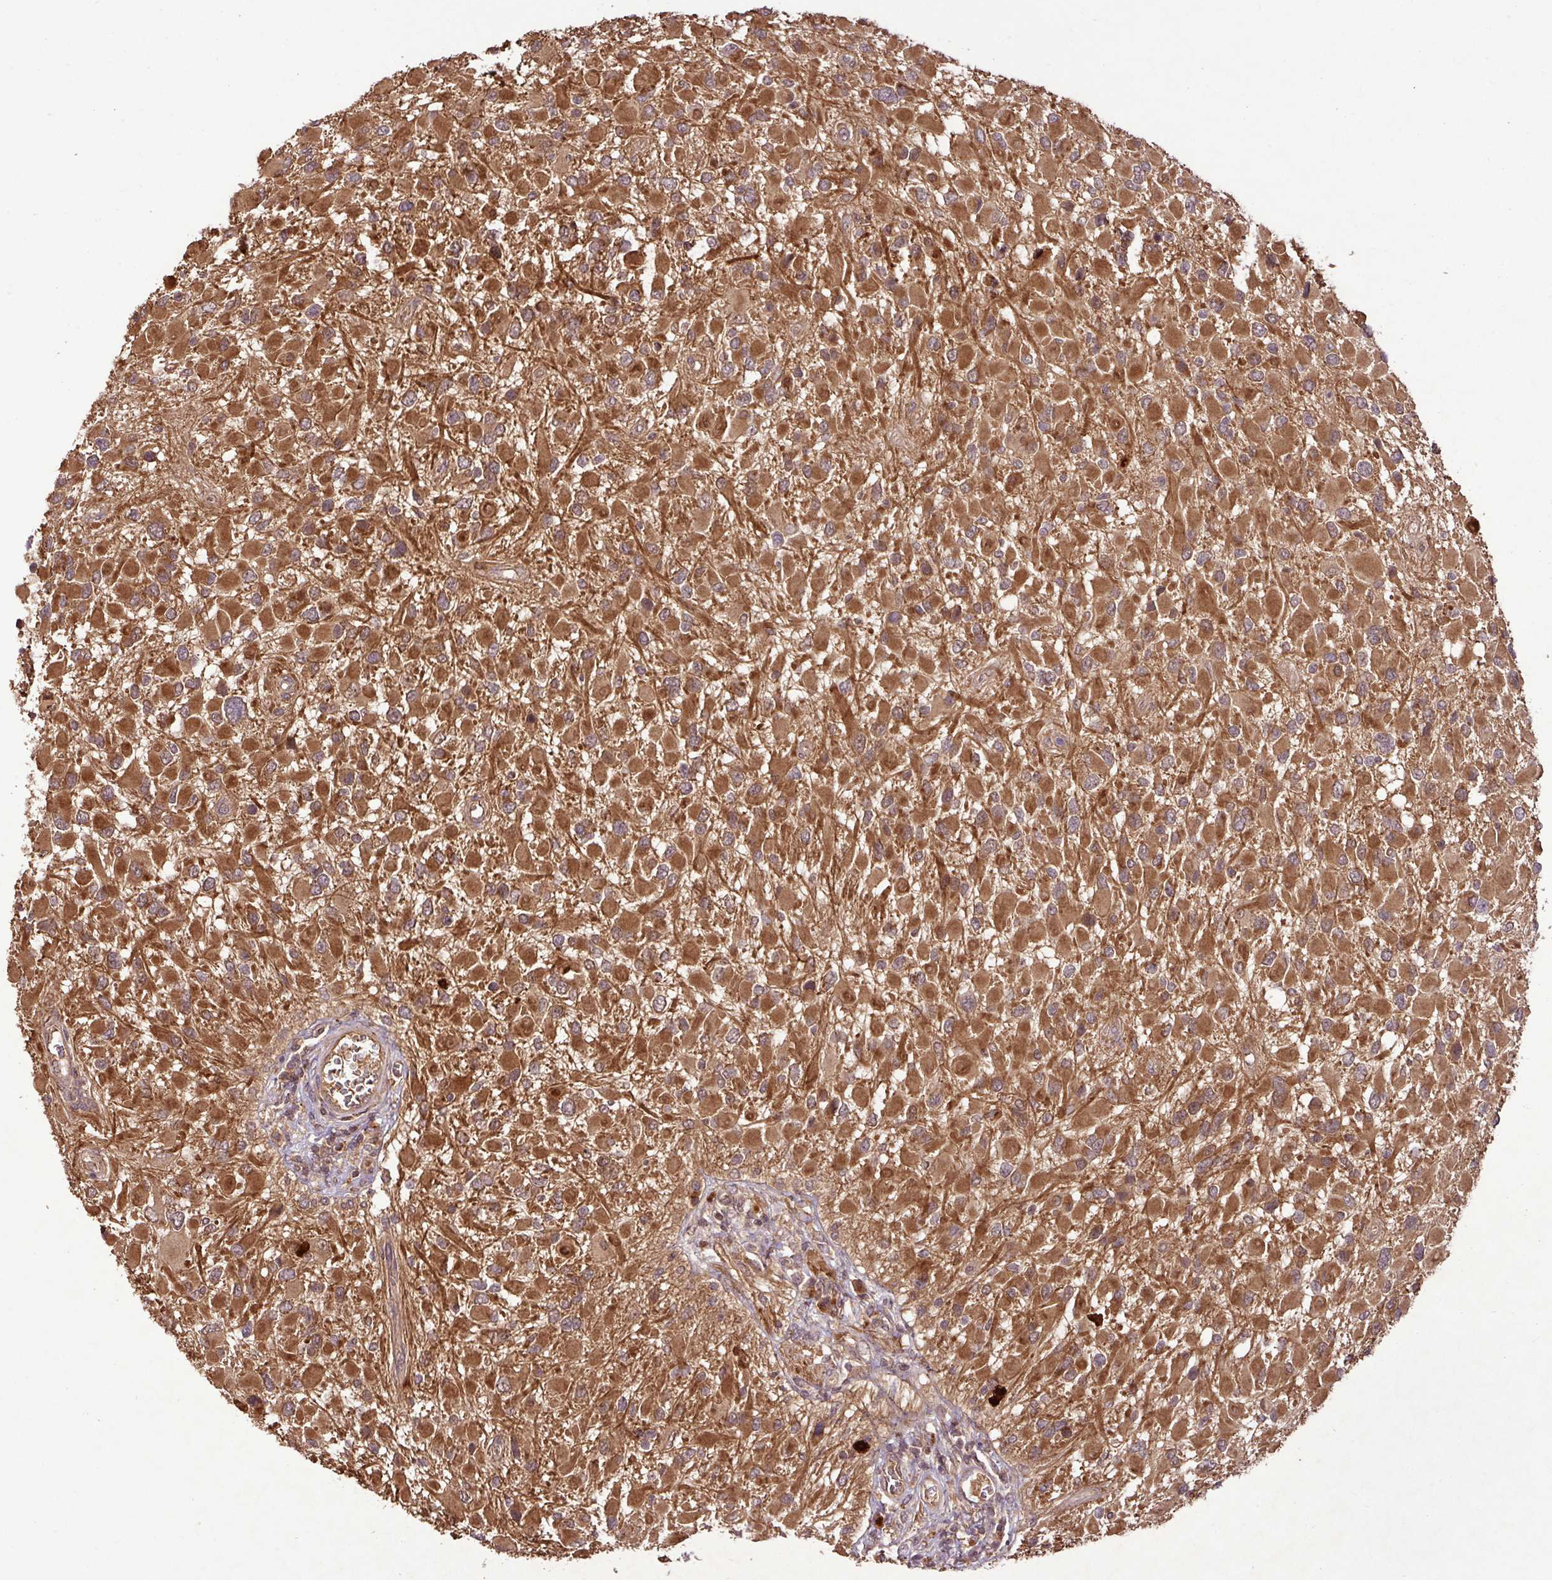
{"staining": {"intensity": "strong", "quantity": ">75%", "location": "cytoplasmic/membranous"}, "tissue": "glioma", "cell_type": "Tumor cells", "image_type": "cancer", "snomed": [{"axis": "morphology", "description": "Glioma, malignant, High grade"}, {"axis": "topography", "description": "Brain"}], "caption": "Immunohistochemistry (IHC) micrograph of neoplastic tissue: human glioma stained using IHC exhibits high levels of strong protein expression localized specifically in the cytoplasmic/membranous of tumor cells, appearing as a cytoplasmic/membranous brown color.", "gene": "FAIM", "patient": {"sex": "male", "age": 53}}